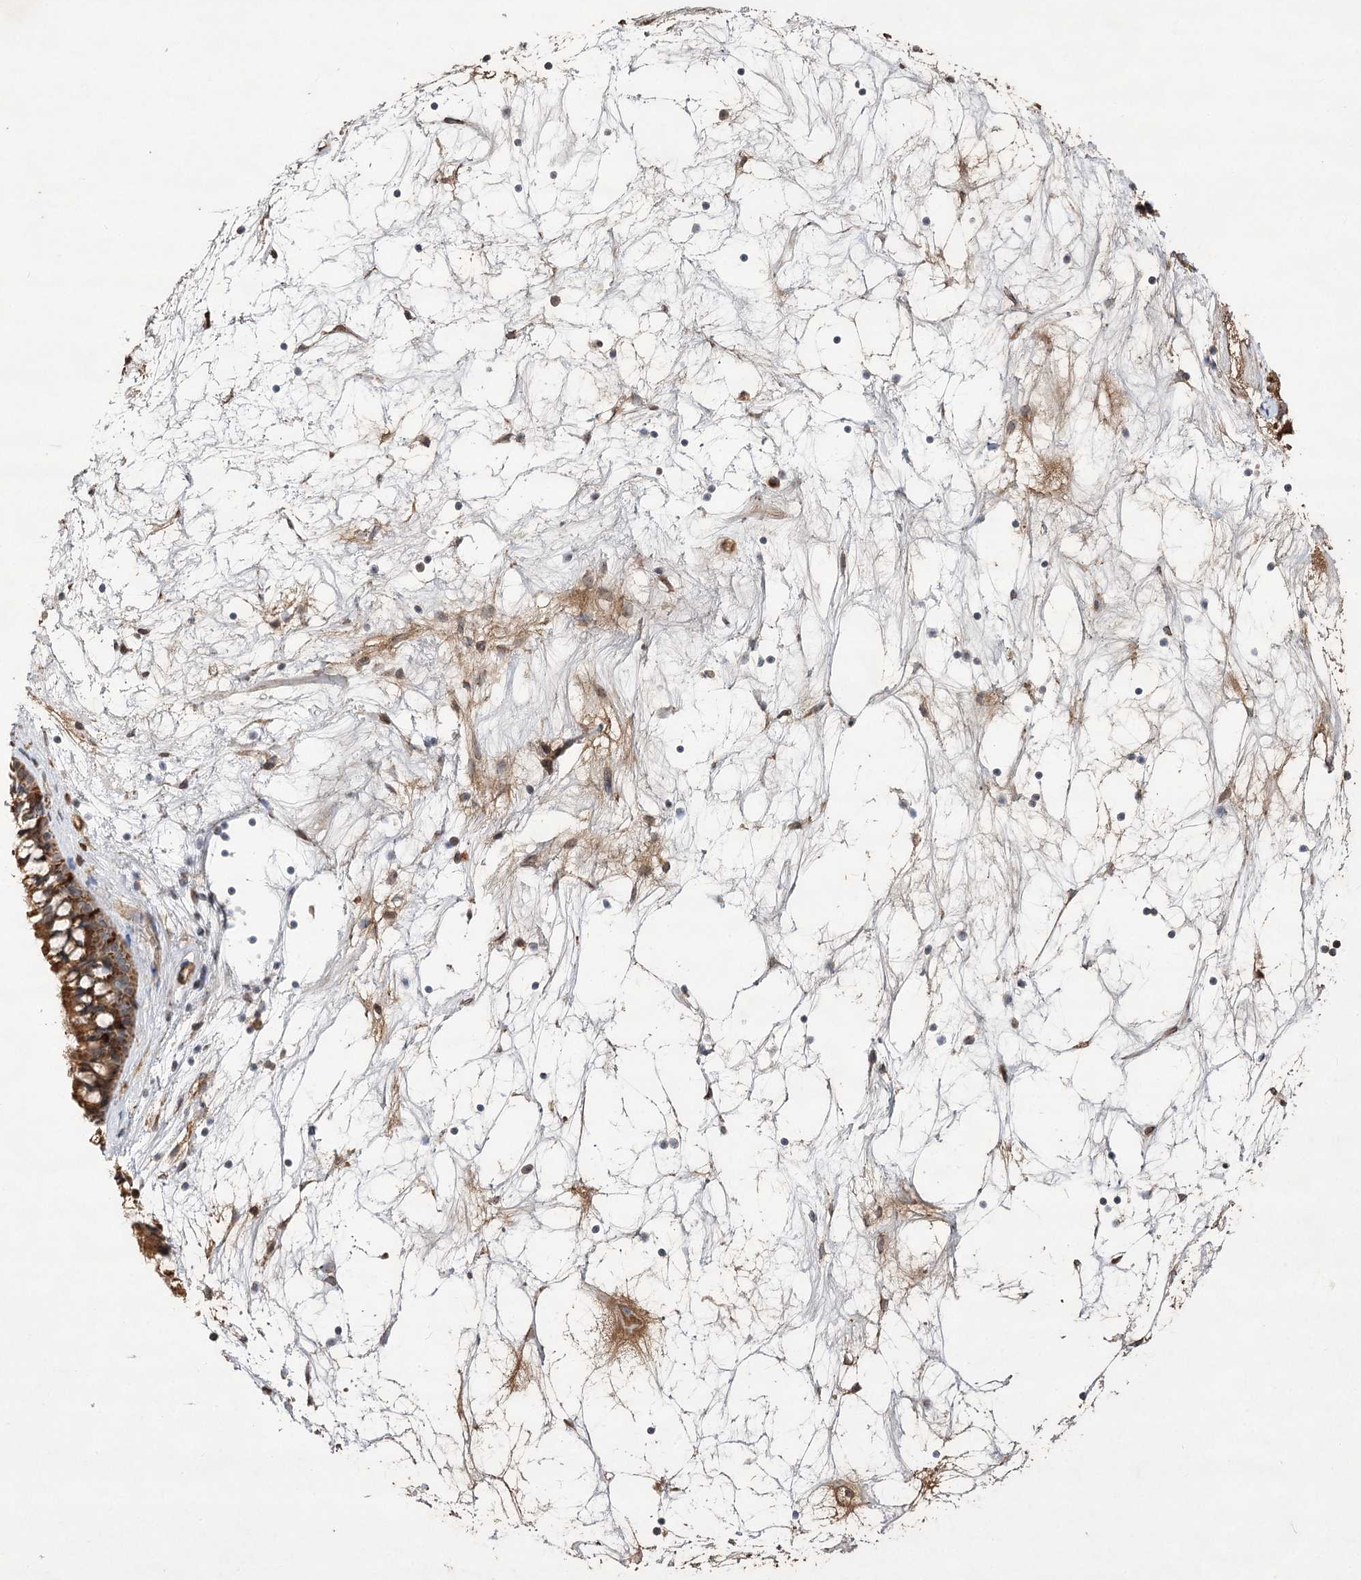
{"staining": {"intensity": "strong", "quantity": ">75%", "location": "cytoplasmic/membranous"}, "tissue": "nasopharynx", "cell_type": "Respiratory epithelial cells", "image_type": "normal", "snomed": [{"axis": "morphology", "description": "Normal tissue, NOS"}, {"axis": "topography", "description": "Nasopharynx"}], "caption": "Strong cytoplasmic/membranous expression for a protein is present in approximately >75% of respiratory epithelial cells of benign nasopharynx using immunohistochemistry (IHC).", "gene": "RNF24", "patient": {"sex": "male", "age": 64}}